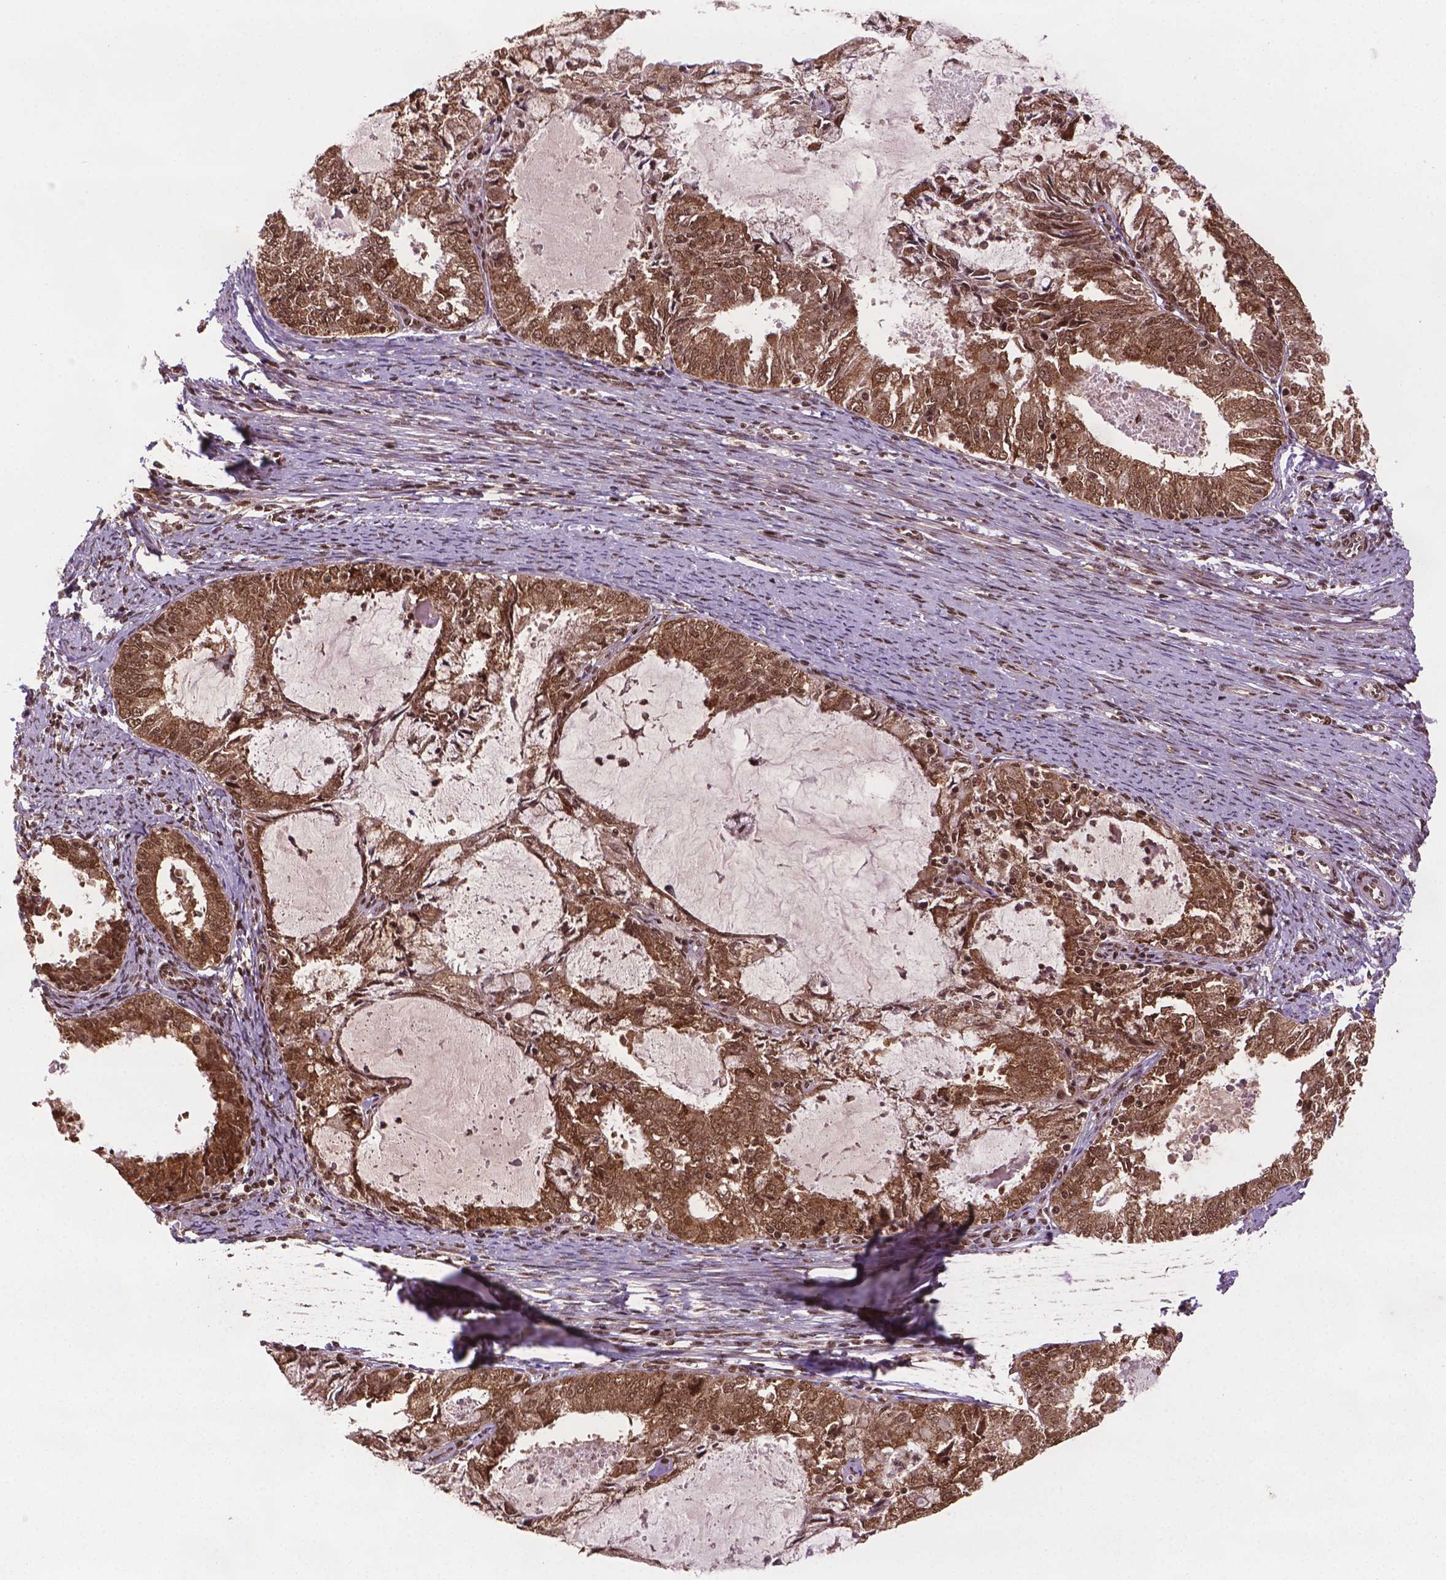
{"staining": {"intensity": "moderate", "quantity": ">75%", "location": "cytoplasmic/membranous,nuclear"}, "tissue": "endometrial cancer", "cell_type": "Tumor cells", "image_type": "cancer", "snomed": [{"axis": "morphology", "description": "Adenocarcinoma, NOS"}, {"axis": "topography", "description": "Endometrium"}], "caption": "Endometrial adenocarcinoma stained for a protein (brown) displays moderate cytoplasmic/membranous and nuclear positive expression in about >75% of tumor cells.", "gene": "SIRT6", "patient": {"sex": "female", "age": 57}}